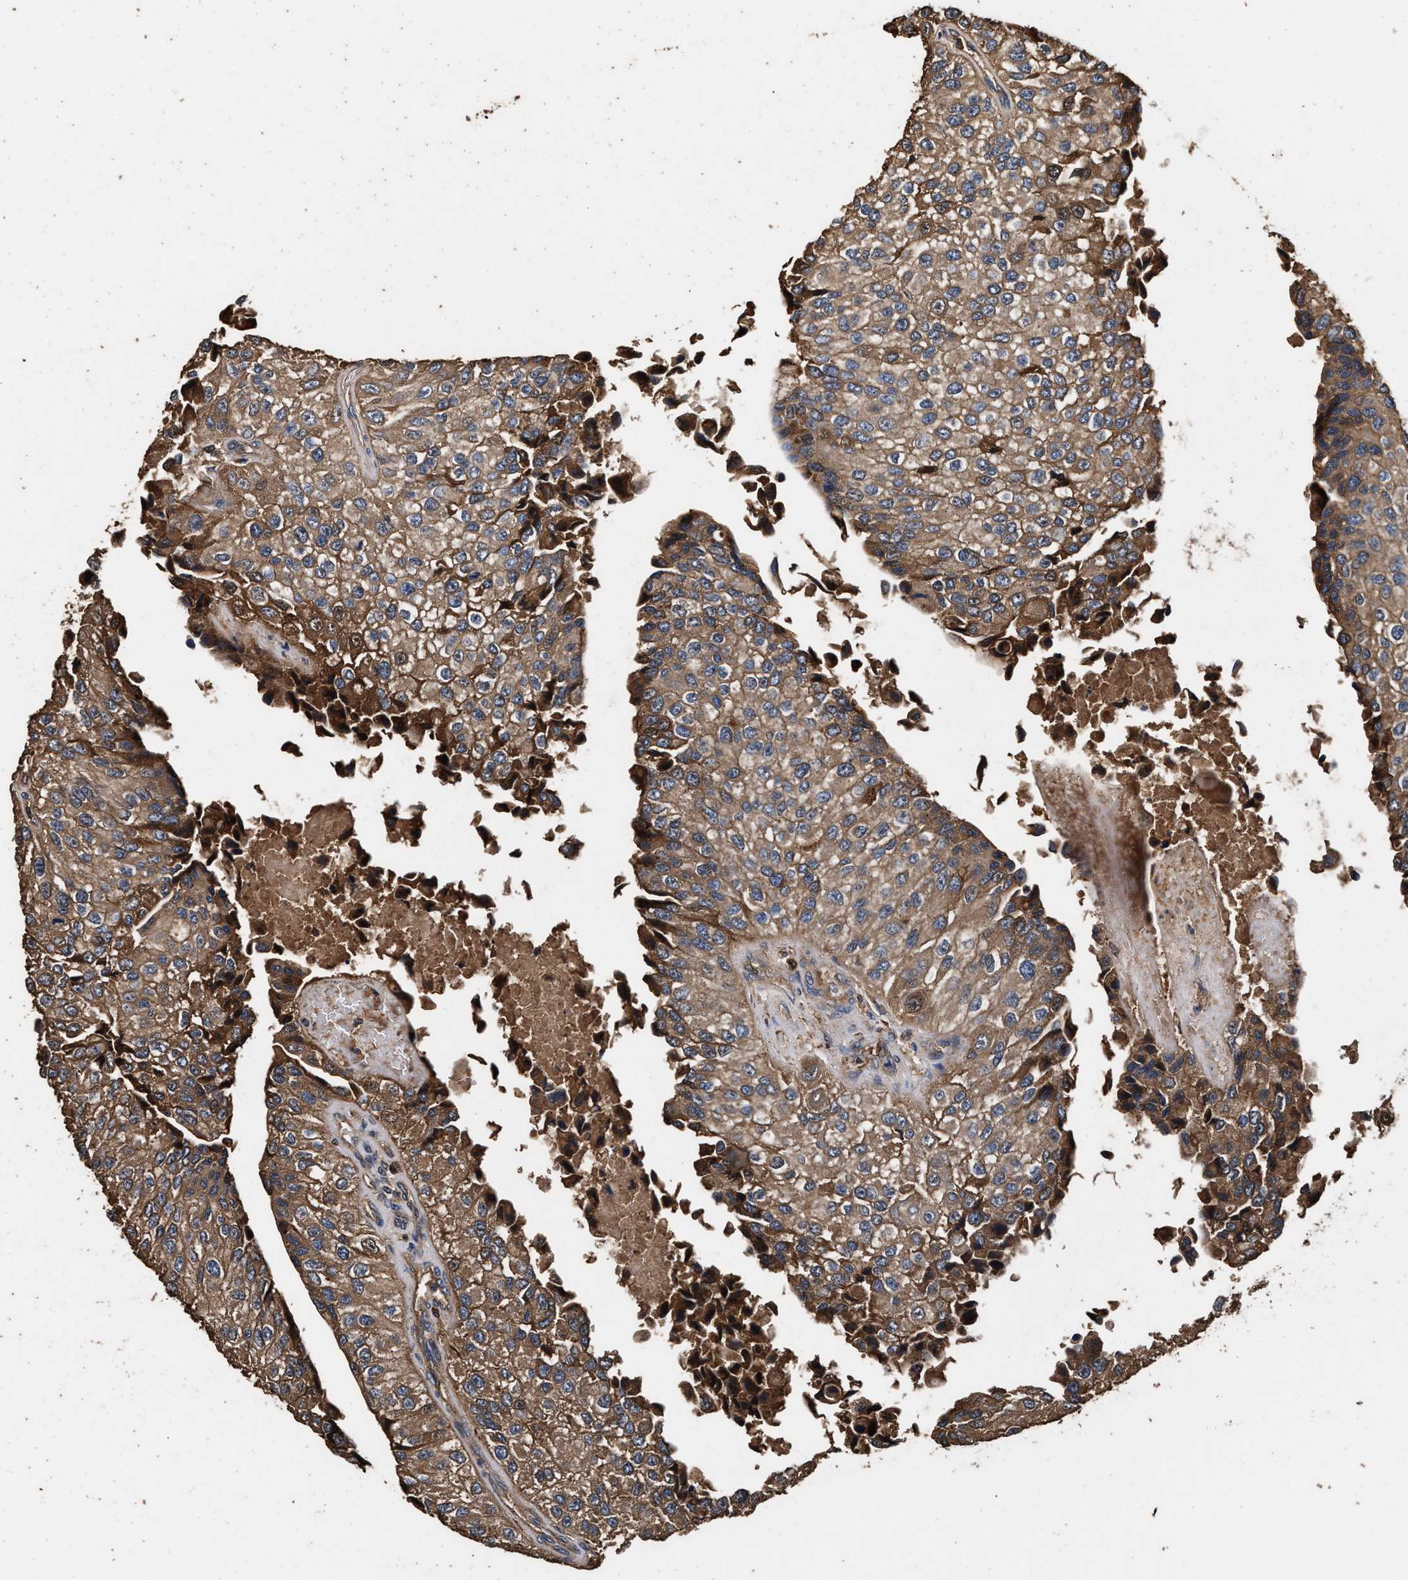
{"staining": {"intensity": "moderate", "quantity": ">75%", "location": "cytoplasmic/membranous"}, "tissue": "urothelial cancer", "cell_type": "Tumor cells", "image_type": "cancer", "snomed": [{"axis": "morphology", "description": "Urothelial carcinoma, High grade"}, {"axis": "topography", "description": "Kidney"}, {"axis": "topography", "description": "Urinary bladder"}], "caption": "Protein staining by immunohistochemistry shows moderate cytoplasmic/membranous positivity in about >75% of tumor cells in high-grade urothelial carcinoma.", "gene": "KYAT1", "patient": {"sex": "male", "age": 77}}